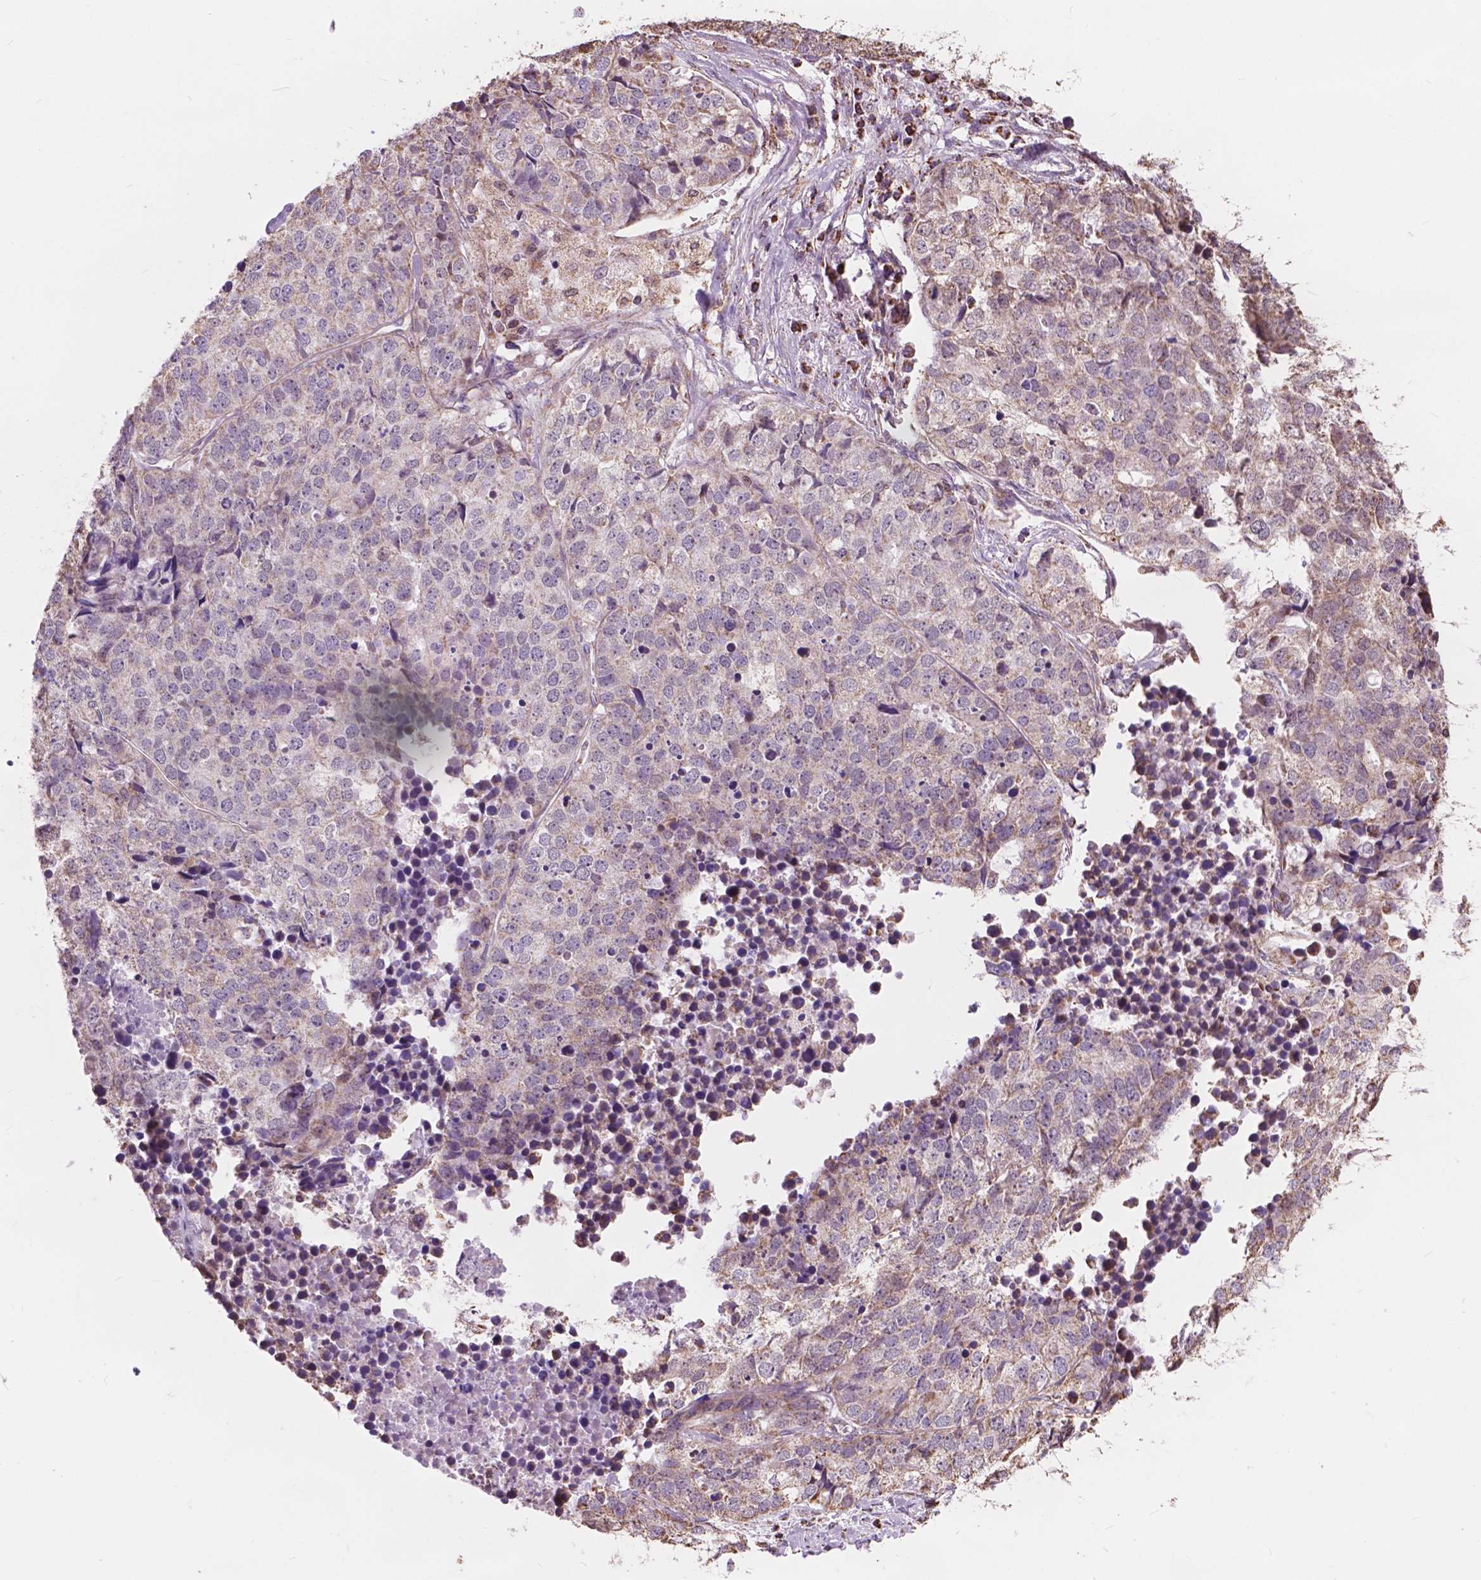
{"staining": {"intensity": "weak", "quantity": "<25%", "location": "cytoplasmic/membranous"}, "tissue": "stomach cancer", "cell_type": "Tumor cells", "image_type": "cancer", "snomed": [{"axis": "morphology", "description": "Adenocarcinoma, NOS"}, {"axis": "topography", "description": "Stomach"}], "caption": "Image shows no significant protein expression in tumor cells of stomach adenocarcinoma.", "gene": "SCOC", "patient": {"sex": "male", "age": 69}}